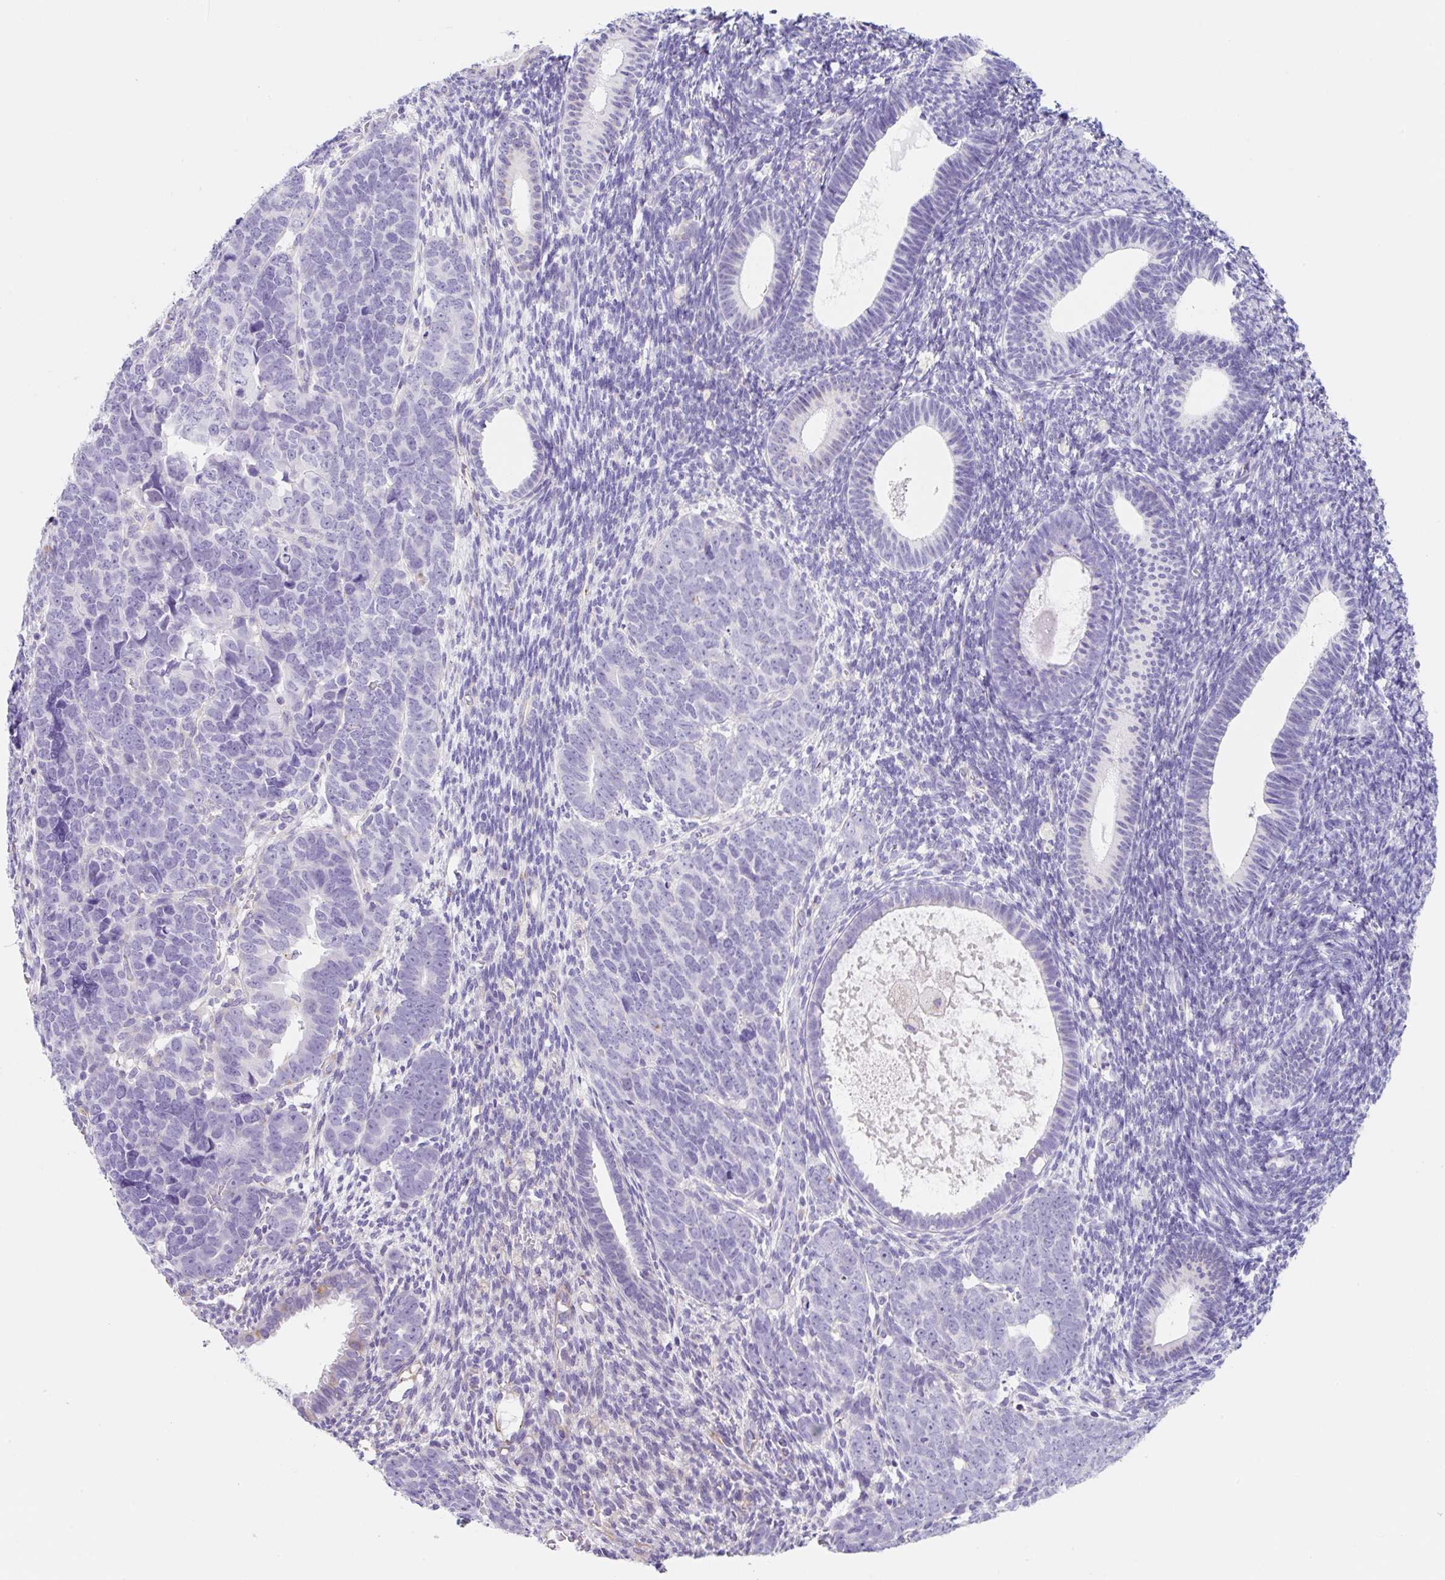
{"staining": {"intensity": "negative", "quantity": "none", "location": "none"}, "tissue": "endometrial cancer", "cell_type": "Tumor cells", "image_type": "cancer", "snomed": [{"axis": "morphology", "description": "Adenocarcinoma, NOS"}, {"axis": "topography", "description": "Endometrium"}], "caption": "The histopathology image displays no staining of tumor cells in adenocarcinoma (endometrial). The staining was performed using DAB to visualize the protein expression in brown, while the nuclei were stained in blue with hematoxylin (Magnification: 20x).", "gene": "DKK4", "patient": {"sex": "female", "age": 82}}